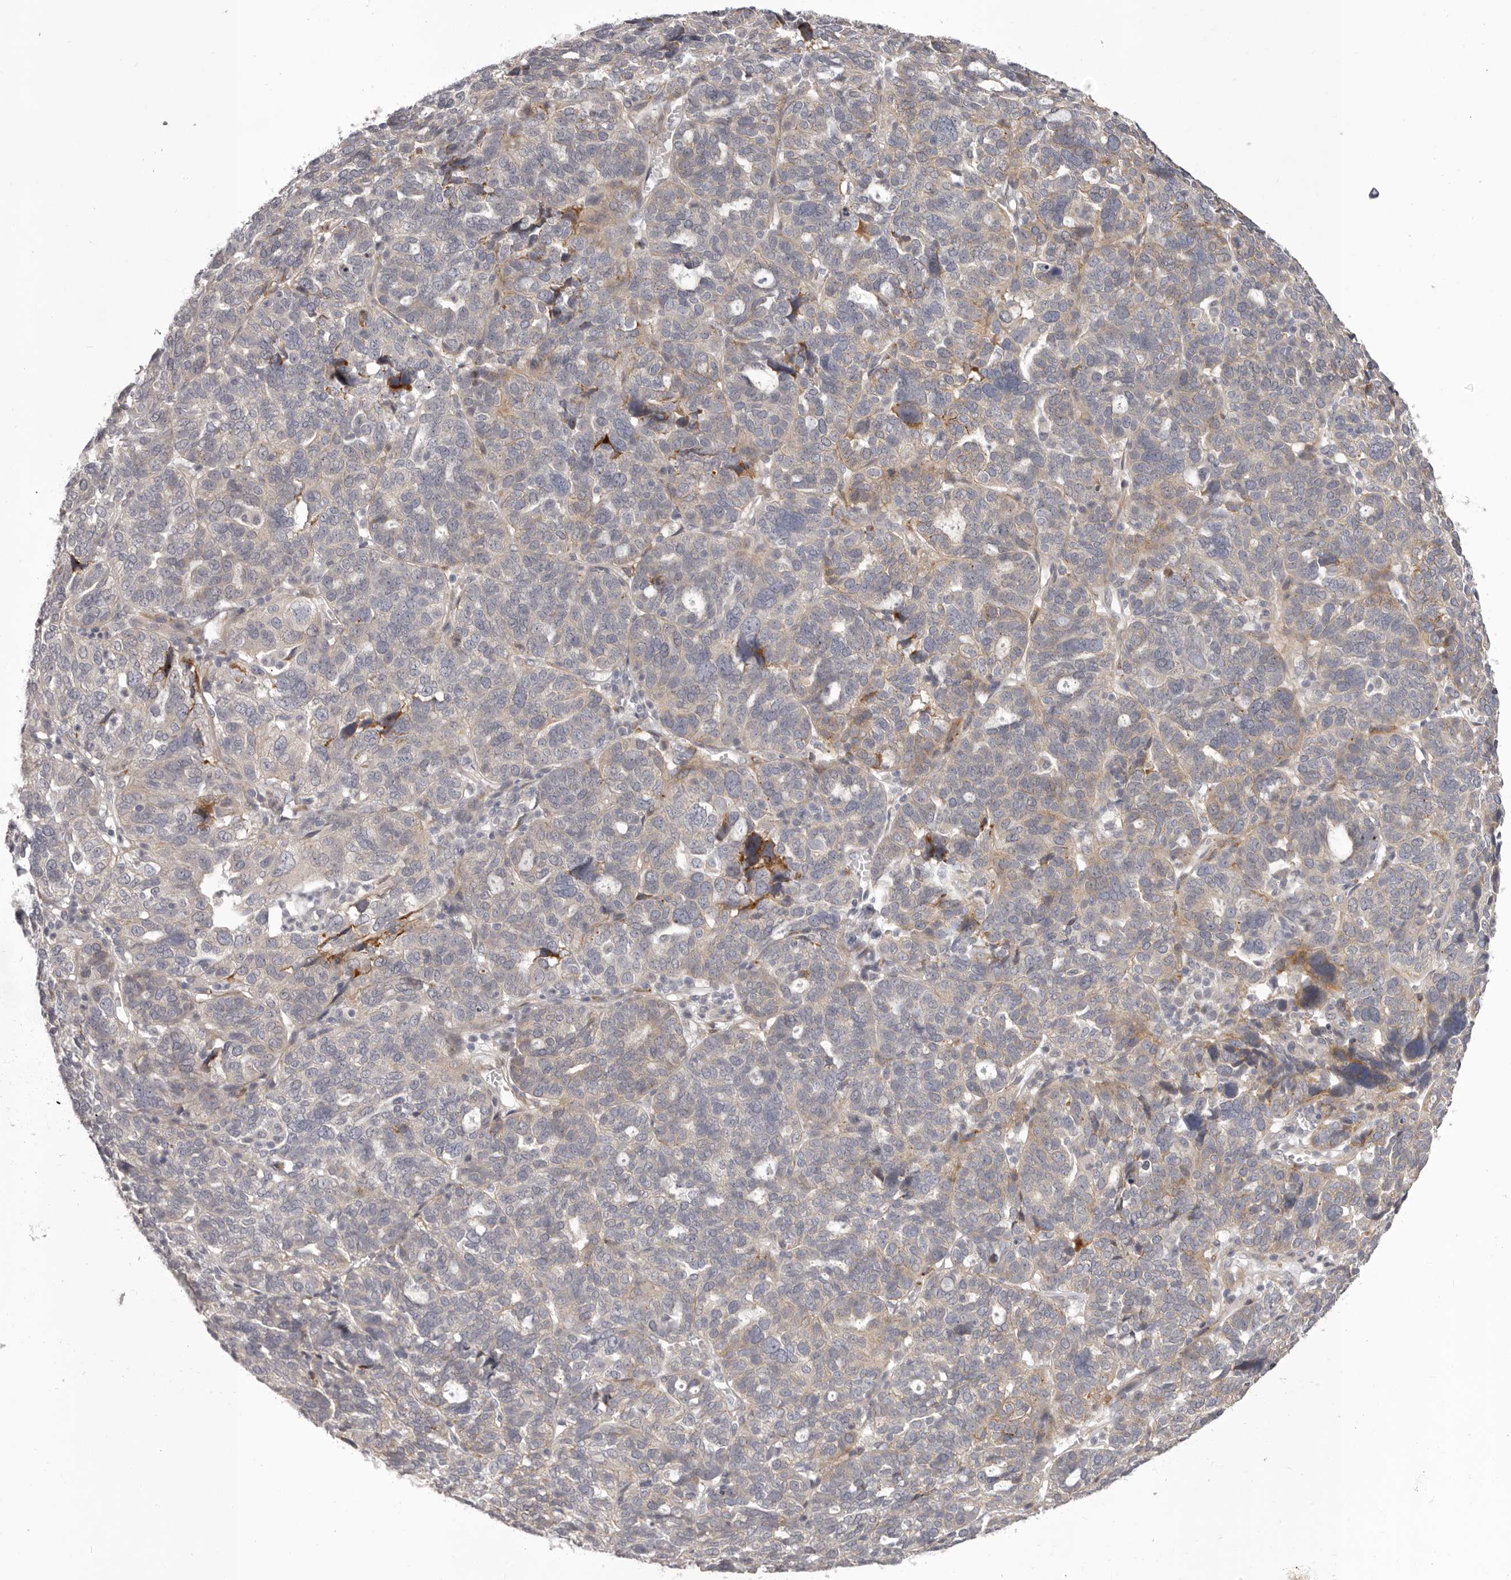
{"staining": {"intensity": "moderate", "quantity": "25%-75%", "location": "cytoplasmic/membranous"}, "tissue": "ovarian cancer", "cell_type": "Tumor cells", "image_type": "cancer", "snomed": [{"axis": "morphology", "description": "Cystadenocarcinoma, serous, NOS"}, {"axis": "topography", "description": "Ovary"}], "caption": "IHC image of neoplastic tissue: human ovarian cancer stained using IHC displays medium levels of moderate protein expression localized specifically in the cytoplasmic/membranous of tumor cells, appearing as a cytoplasmic/membranous brown color.", "gene": "OTUD3", "patient": {"sex": "female", "age": 59}}